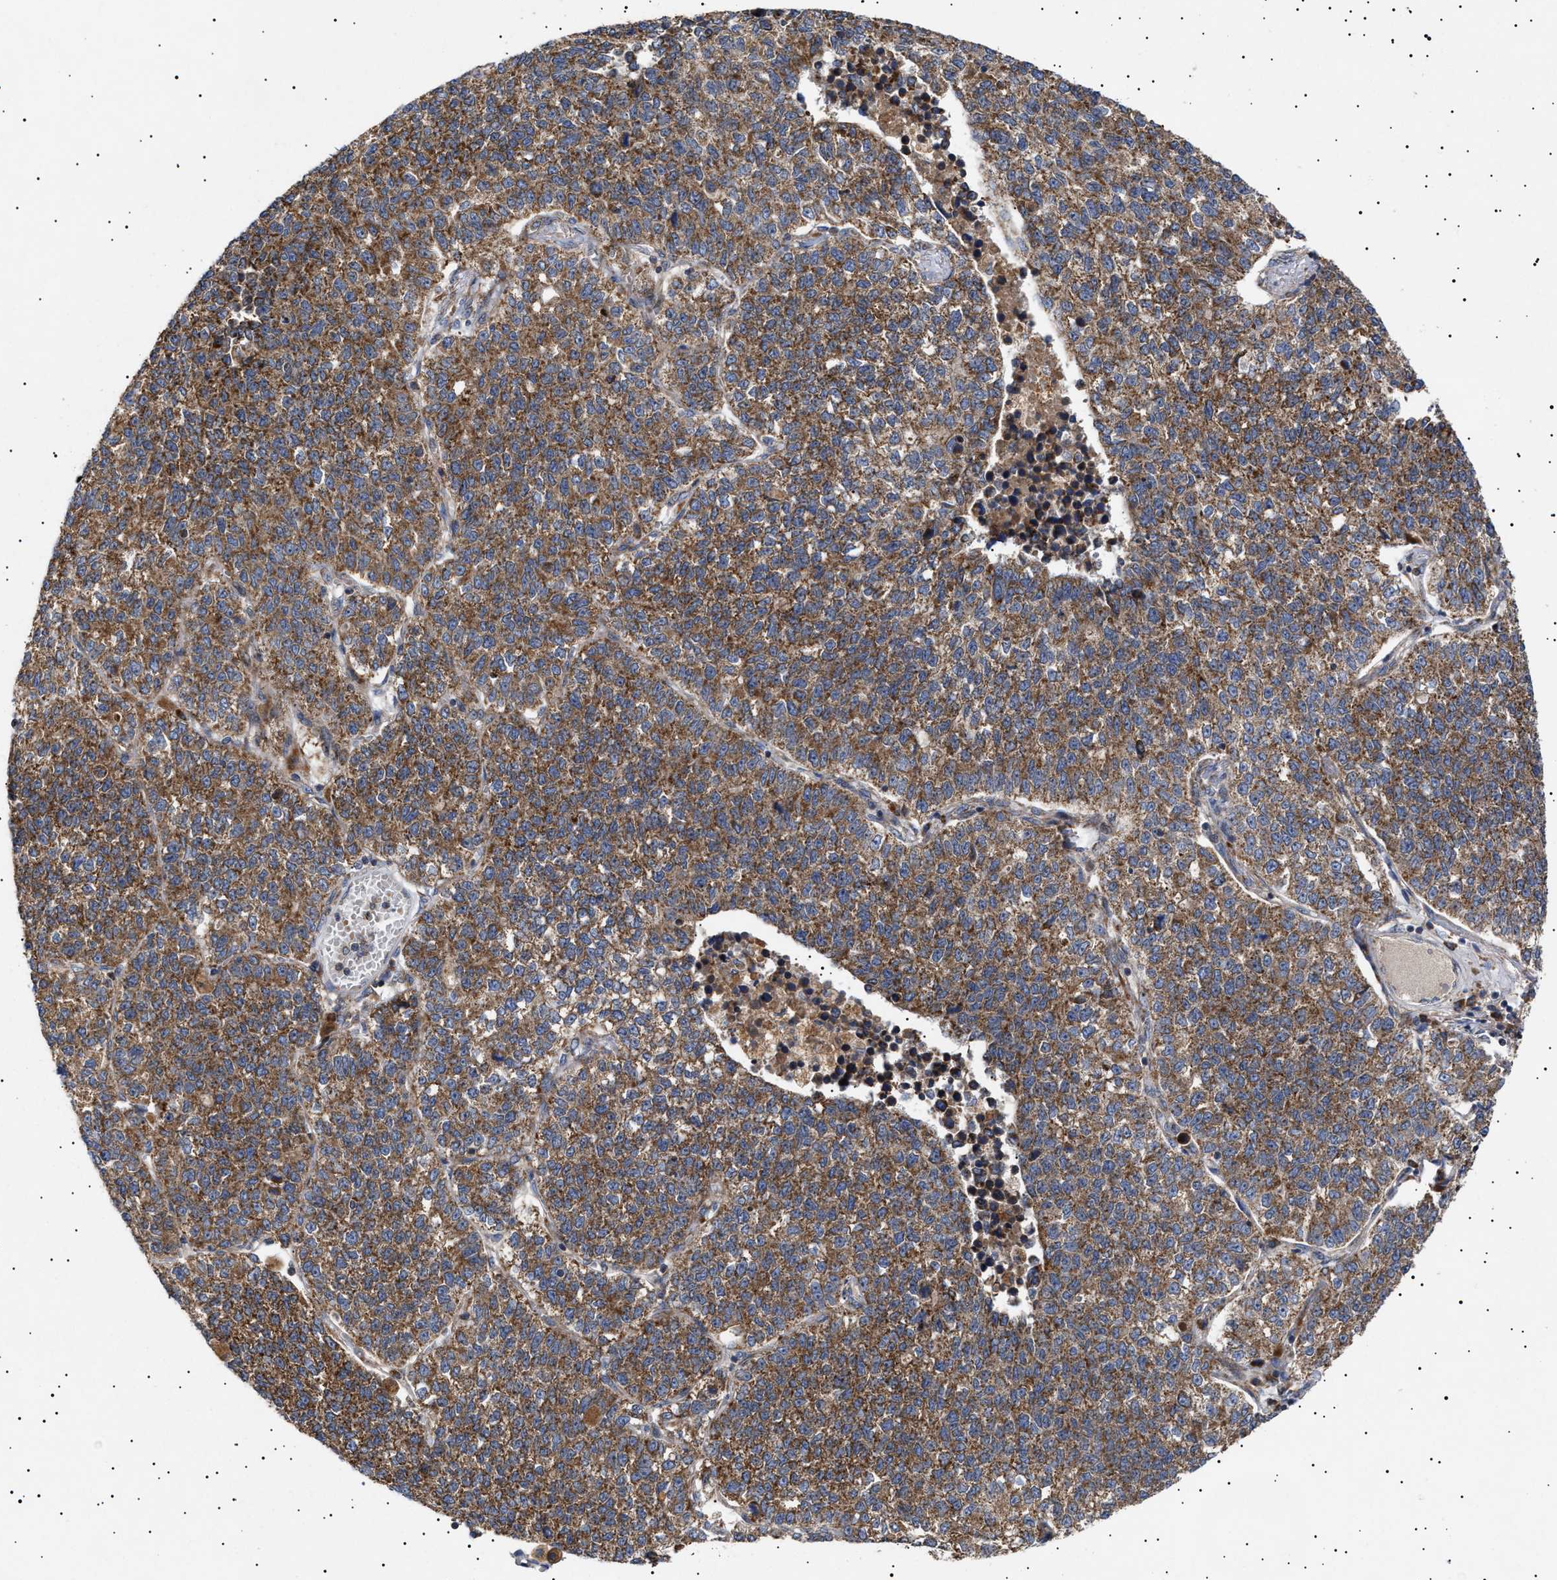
{"staining": {"intensity": "moderate", "quantity": ">75%", "location": "cytoplasmic/membranous"}, "tissue": "lung cancer", "cell_type": "Tumor cells", "image_type": "cancer", "snomed": [{"axis": "morphology", "description": "Adenocarcinoma, NOS"}, {"axis": "topography", "description": "Lung"}], "caption": "There is medium levels of moderate cytoplasmic/membranous positivity in tumor cells of lung cancer (adenocarcinoma), as demonstrated by immunohistochemical staining (brown color).", "gene": "MRPL10", "patient": {"sex": "male", "age": 49}}